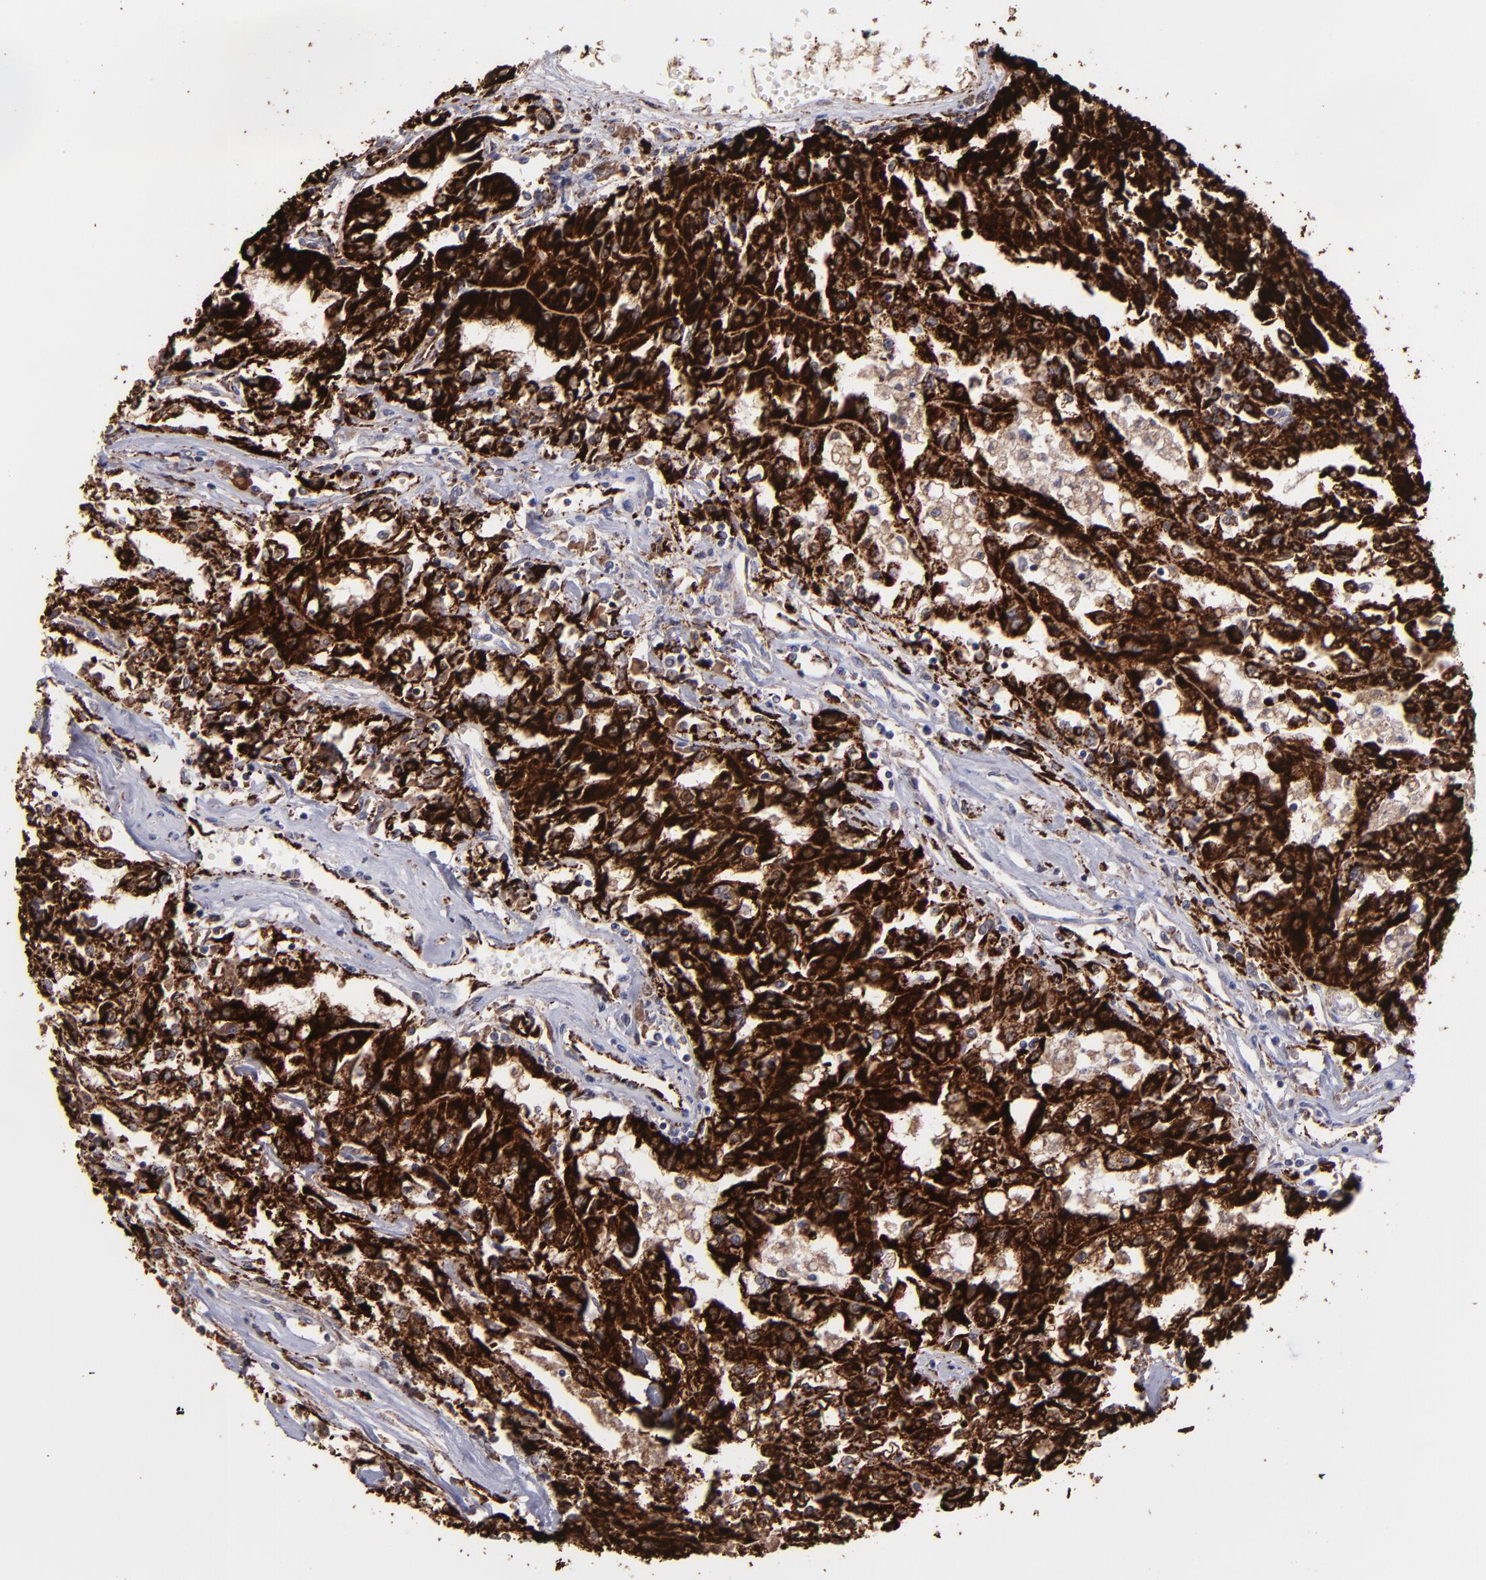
{"staining": {"intensity": "strong", "quantity": ">75%", "location": "cytoplasmic/membranous"}, "tissue": "renal cancer", "cell_type": "Tumor cells", "image_type": "cancer", "snomed": [{"axis": "morphology", "description": "Adenocarcinoma, NOS"}, {"axis": "topography", "description": "Kidney"}], "caption": "This micrograph reveals IHC staining of human adenocarcinoma (renal), with high strong cytoplasmic/membranous staining in approximately >75% of tumor cells.", "gene": "MAOB", "patient": {"sex": "male", "age": 78}}